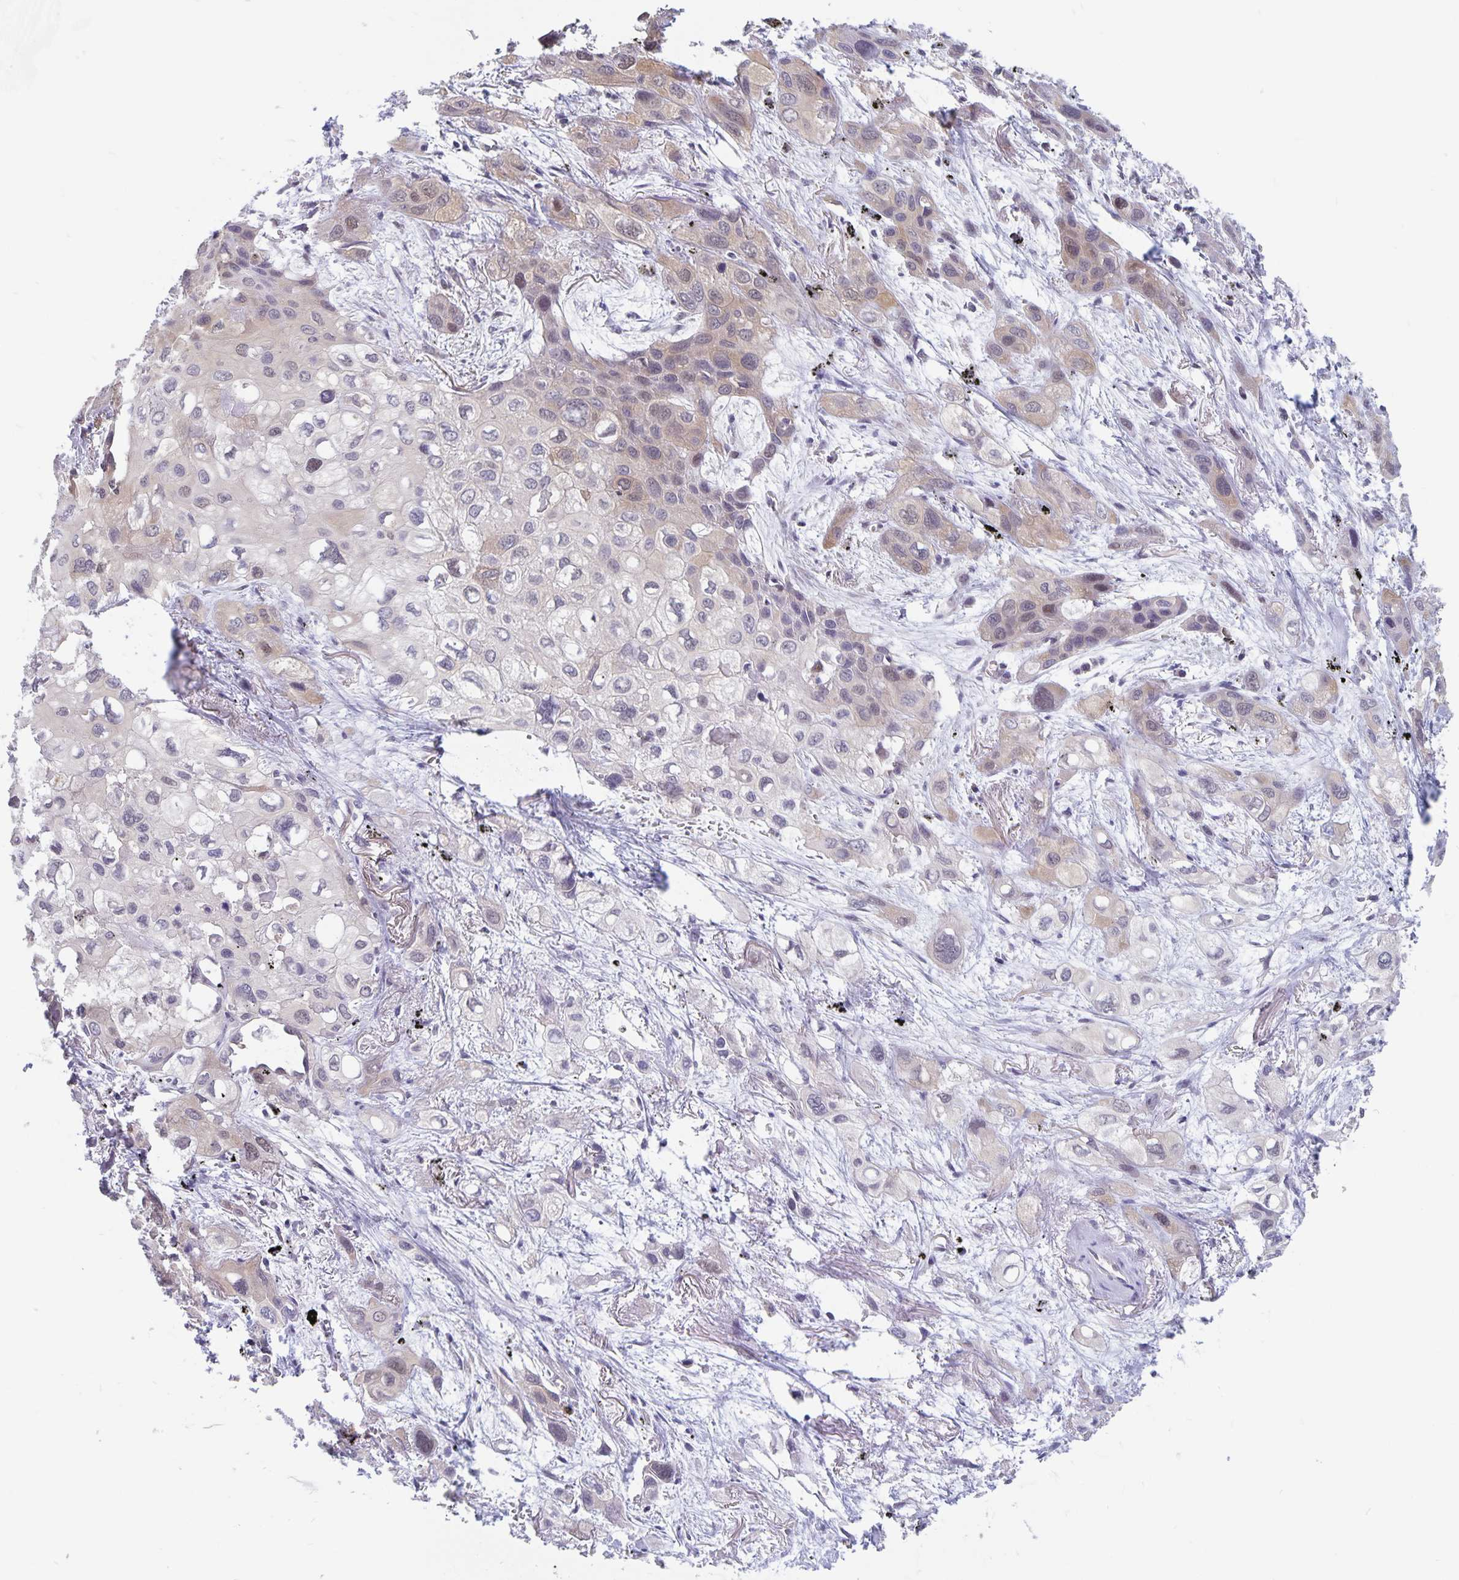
{"staining": {"intensity": "weak", "quantity": "25%-75%", "location": "cytoplasmic/membranous,nuclear"}, "tissue": "lung cancer", "cell_type": "Tumor cells", "image_type": "cancer", "snomed": [{"axis": "morphology", "description": "Squamous cell carcinoma, NOS"}, {"axis": "morphology", "description": "Squamous cell carcinoma, metastatic, NOS"}, {"axis": "topography", "description": "Lung"}], "caption": "DAB (3,3'-diaminobenzidine) immunohistochemical staining of lung cancer (metastatic squamous cell carcinoma) shows weak cytoplasmic/membranous and nuclear protein staining in approximately 25%-75% of tumor cells.", "gene": "BAG6", "patient": {"sex": "male", "age": 59}}